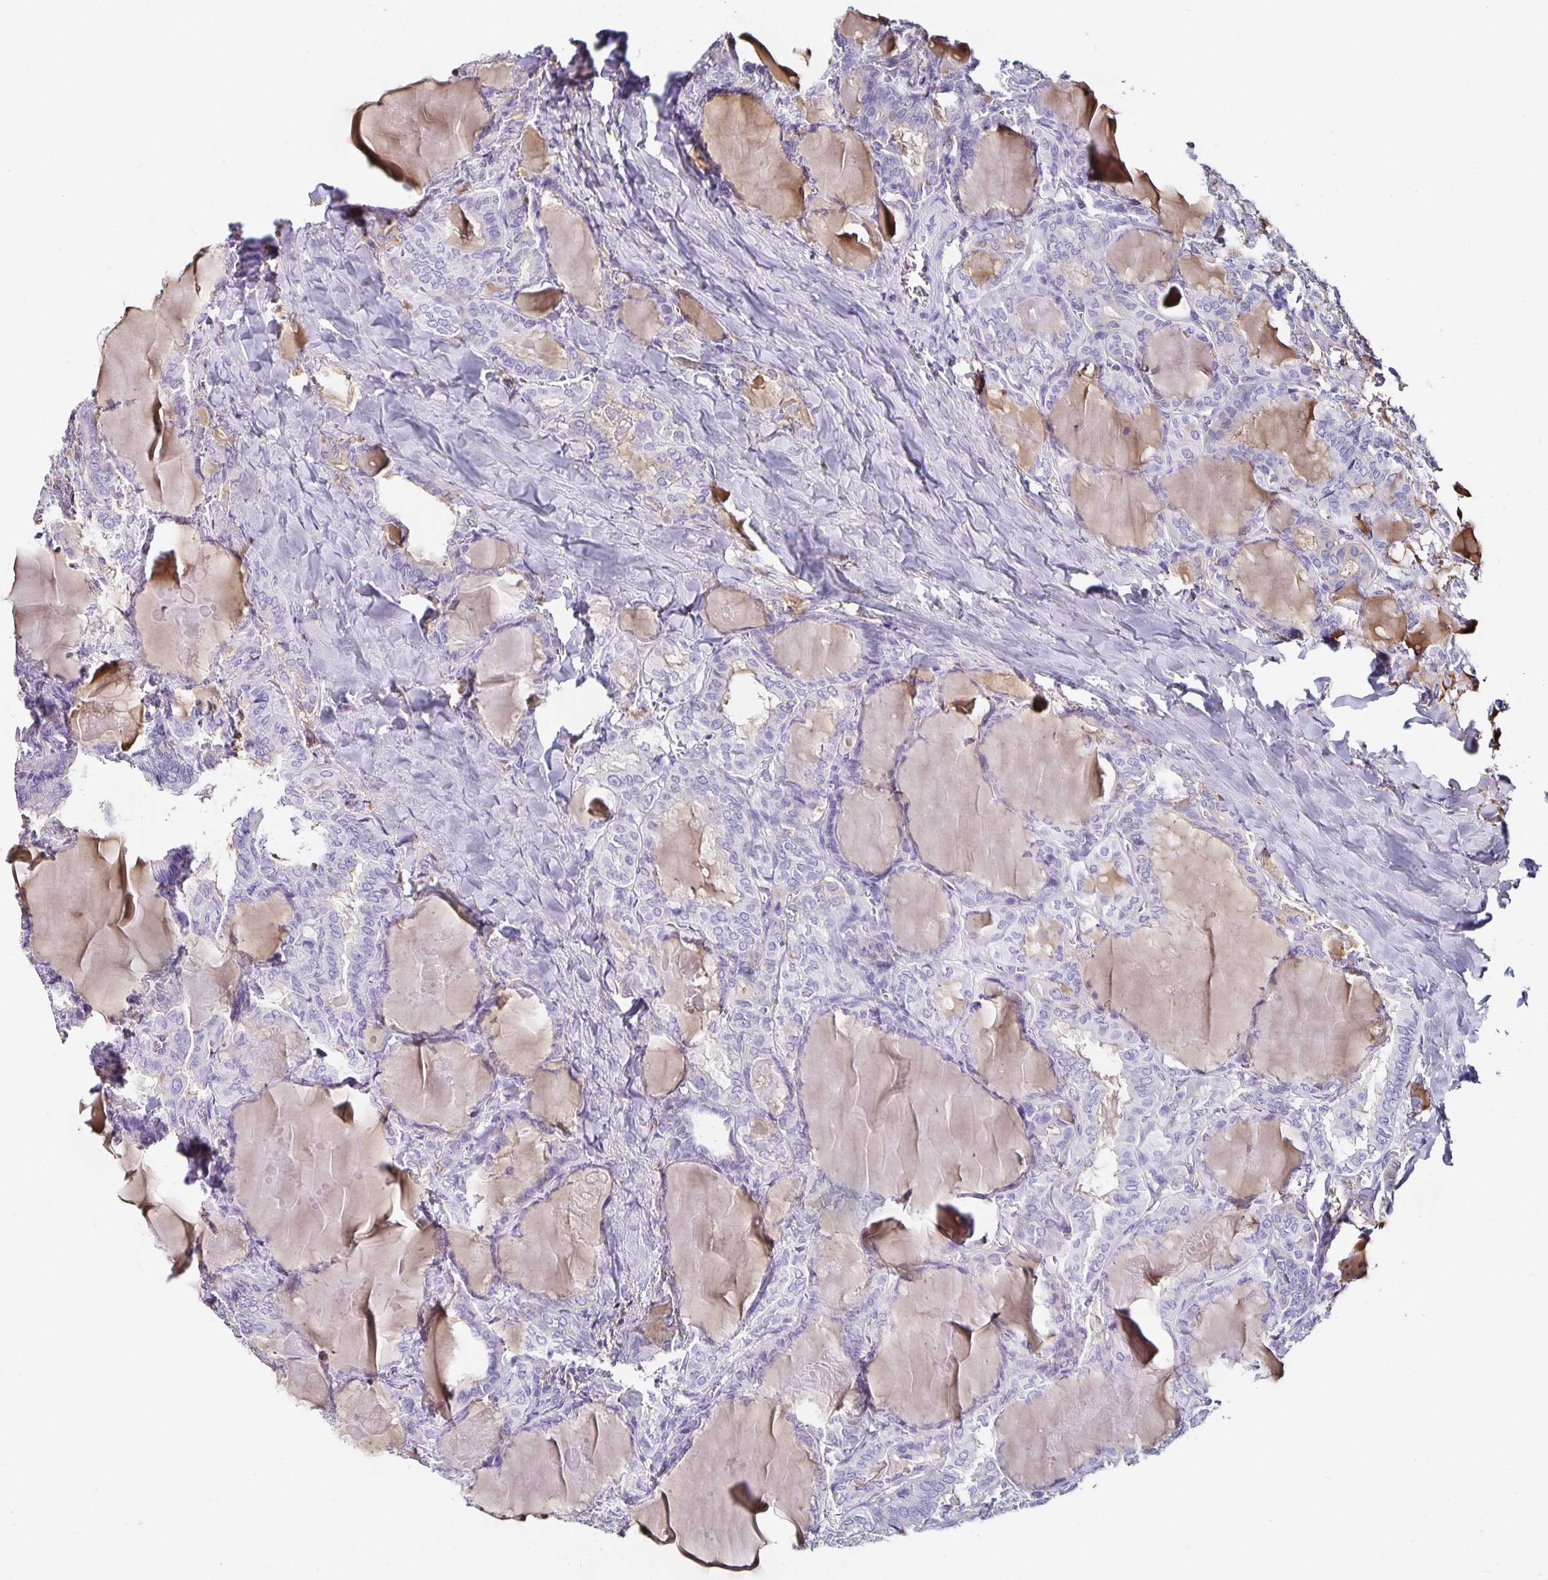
{"staining": {"intensity": "negative", "quantity": "none", "location": "none"}, "tissue": "thyroid cancer", "cell_type": "Tumor cells", "image_type": "cancer", "snomed": [{"axis": "morphology", "description": "Papillary adenocarcinoma, NOS"}, {"axis": "topography", "description": "Thyroid gland"}], "caption": "An immunohistochemistry (IHC) micrograph of thyroid papillary adenocarcinoma is shown. There is no staining in tumor cells of thyroid papillary adenocarcinoma.", "gene": "TTR", "patient": {"sex": "female", "age": 46}}